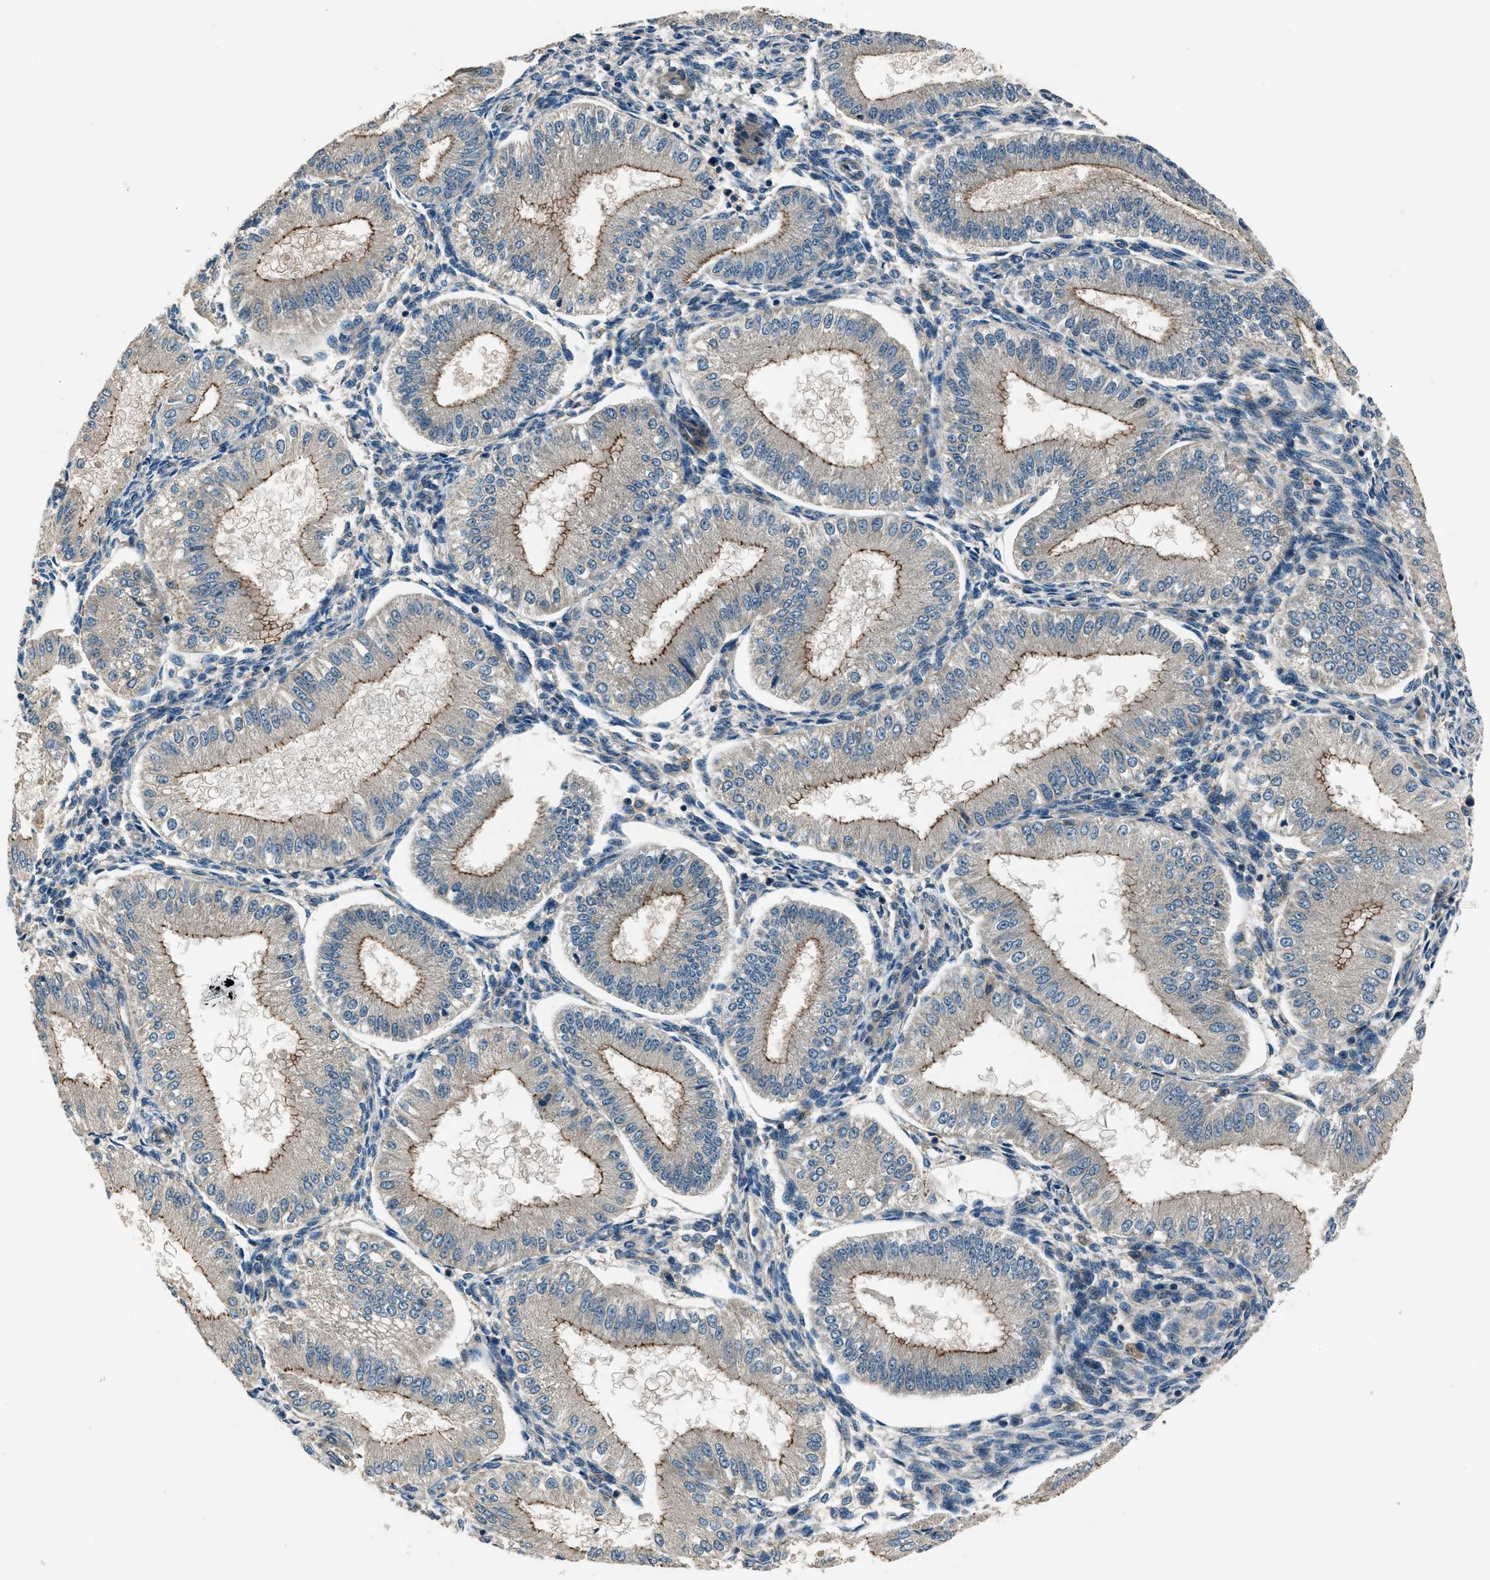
{"staining": {"intensity": "negative", "quantity": "none", "location": "none"}, "tissue": "endometrium", "cell_type": "Cells in endometrial stroma", "image_type": "normal", "snomed": [{"axis": "morphology", "description": "Normal tissue, NOS"}, {"axis": "topography", "description": "Endometrium"}], "caption": "Immunohistochemistry (IHC) of unremarkable endometrium shows no expression in cells in endometrial stroma. (DAB (3,3'-diaminobenzidine) immunohistochemistry, high magnification).", "gene": "ARHGEF11", "patient": {"sex": "female", "age": 39}}